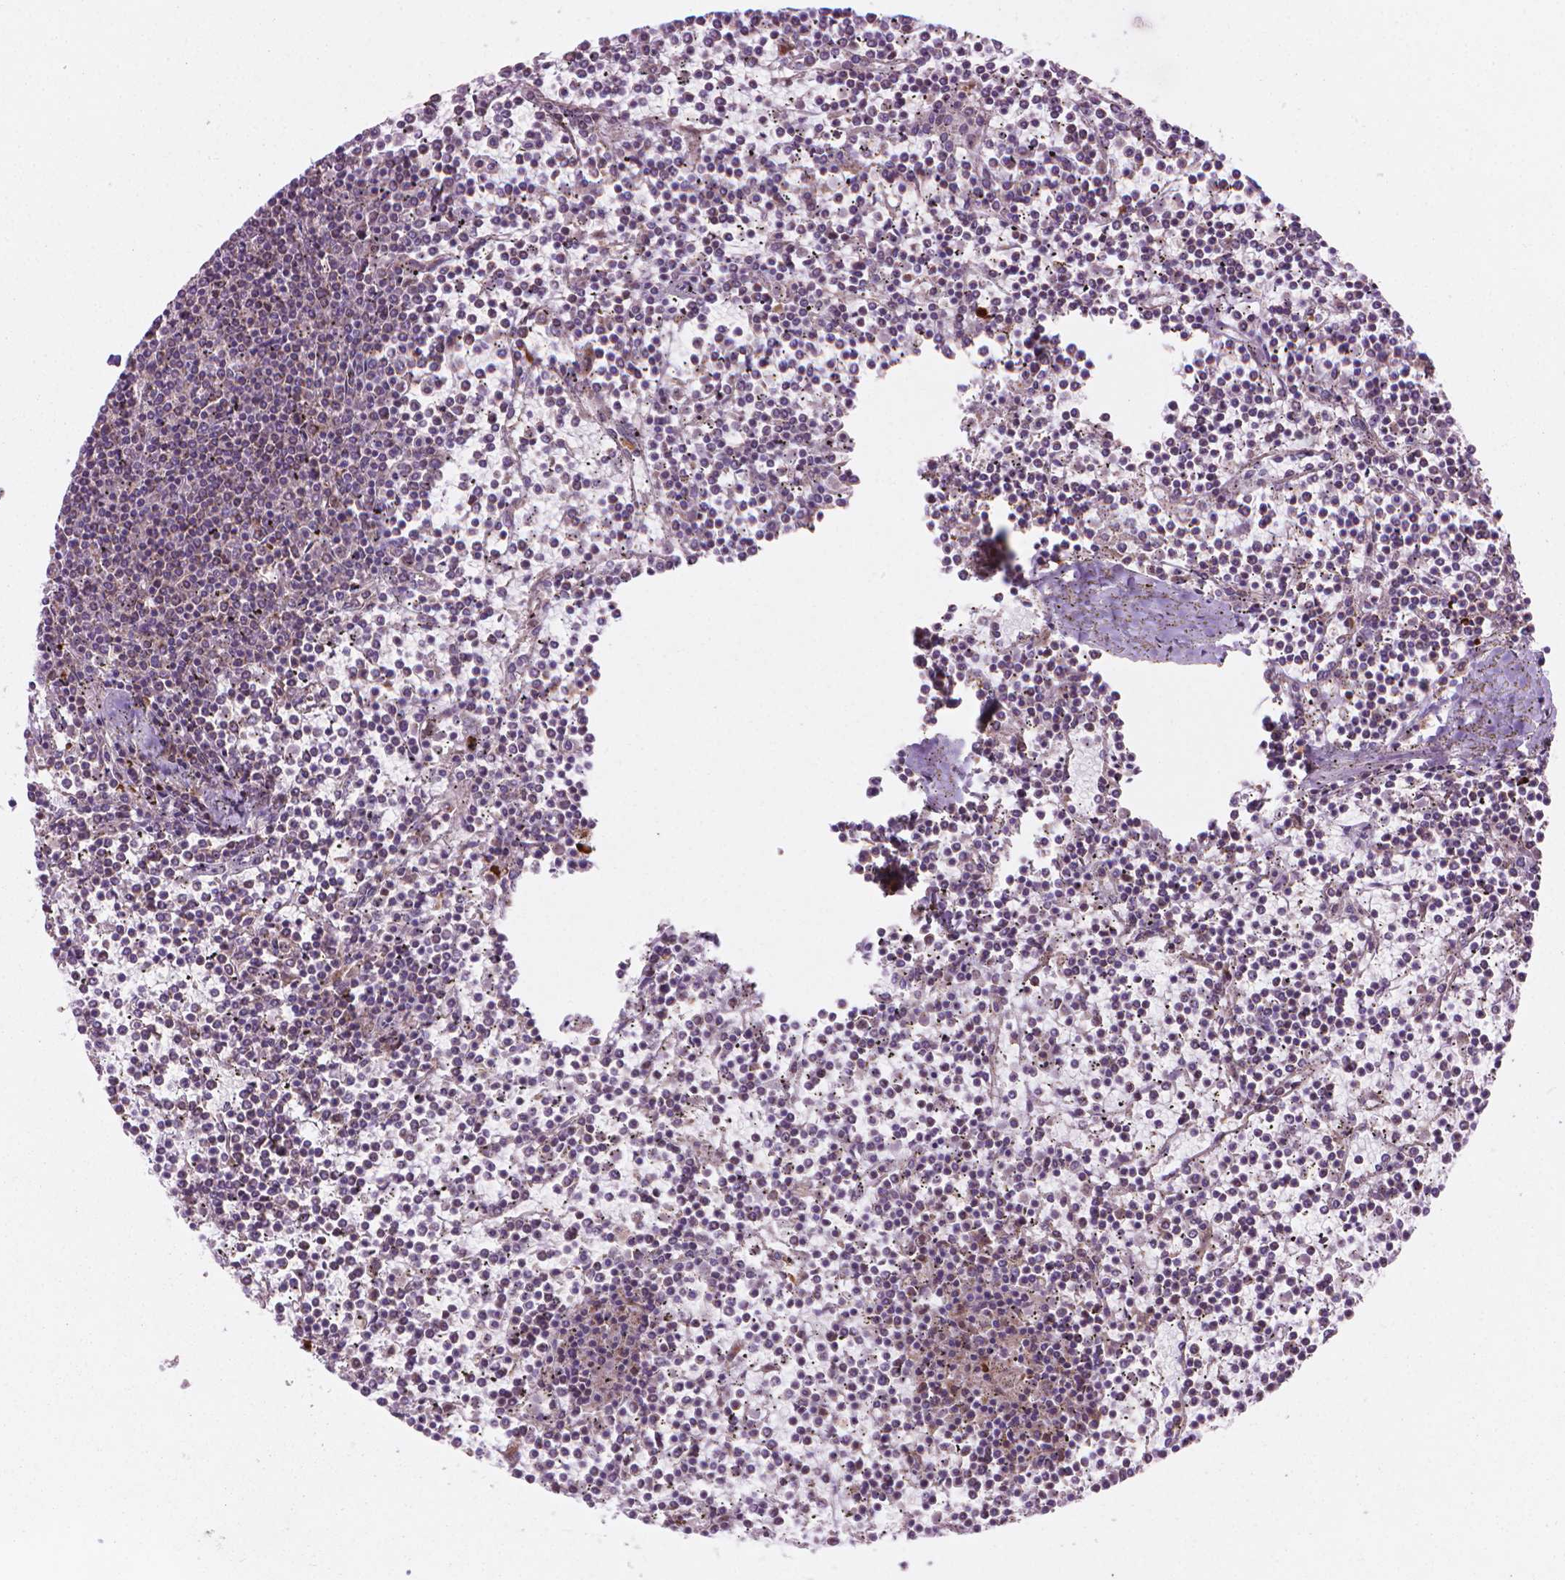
{"staining": {"intensity": "negative", "quantity": "none", "location": "none"}, "tissue": "lymphoma", "cell_type": "Tumor cells", "image_type": "cancer", "snomed": [{"axis": "morphology", "description": "Malignant lymphoma, non-Hodgkin's type, Low grade"}, {"axis": "topography", "description": "Spleen"}], "caption": "This is a micrograph of IHC staining of lymphoma, which shows no positivity in tumor cells.", "gene": "VARS2", "patient": {"sex": "female", "age": 19}}